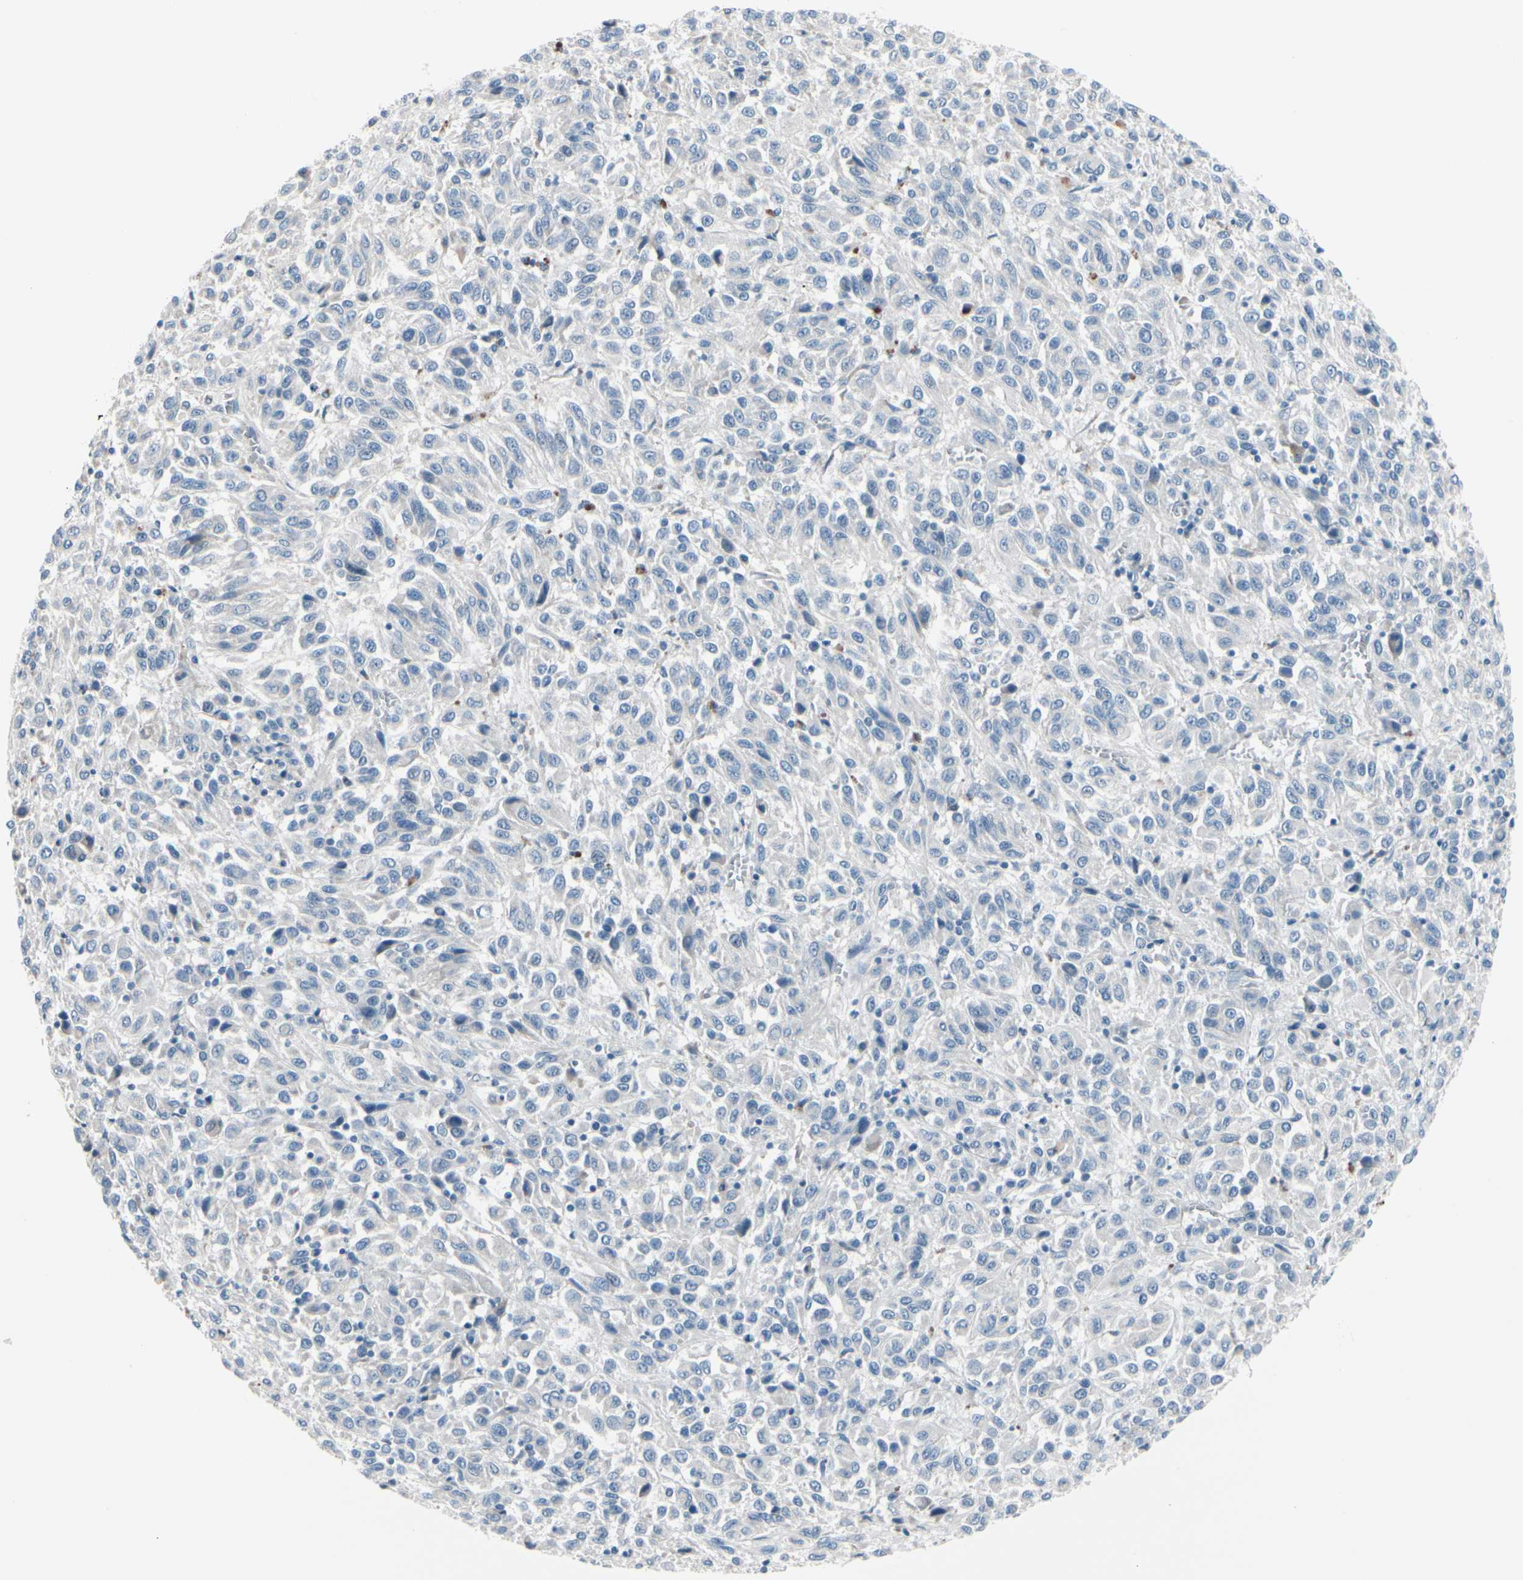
{"staining": {"intensity": "negative", "quantity": "none", "location": "none"}, "tissue": "melanoma", "cell_type": "Tumor cells", "image_type": "cancer", "snomed": [{"axis": "morphology", "description": "Malignant melanoma, Metastatic site"}, {"axis": "topography", "description": "Lung"}], "caption": "The IHC histopathology image has no significant expression in tumor cells of malignant melanoma (metastatic site) tissue. (Stains: DAB (3,3'-diaminobenzidine) immunohistochemistry with hematoxylin counter stain, Microscopy: brightfield microscopy at high magnification).", "gene": "PGR", "patient": {"sex": "male", "age": 64}}